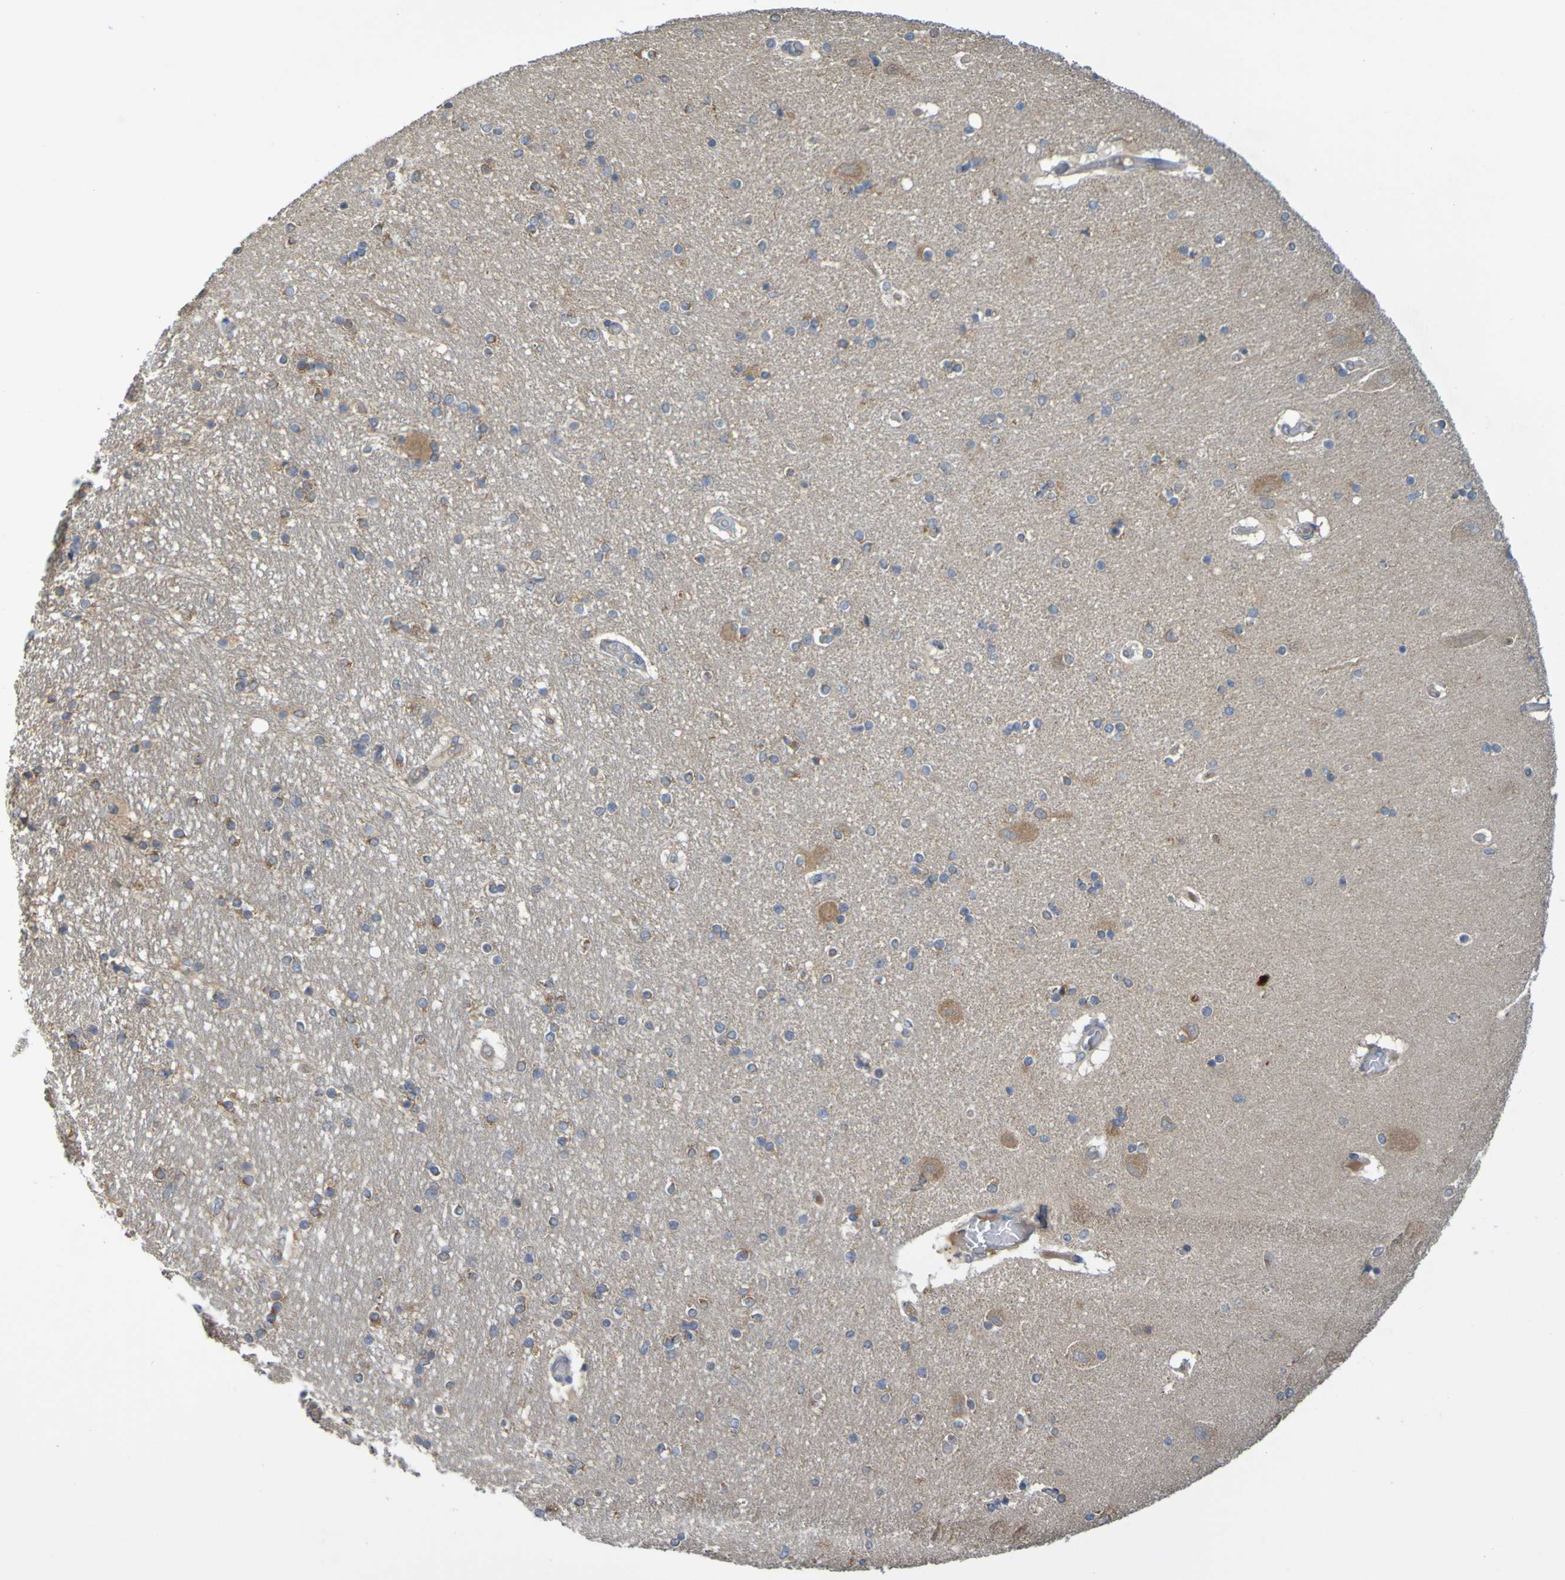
{"staining": {"intensity": "moderate", "quantity": "<25%", "location": "cytoplasmic/membranous"}, "tissue": "hippocampus", "cell_type": "Glial cells", "image_type": "normal", "snomed": [{"axis": "morphology", "description": "Normal tissue, NOS"}, {"axis": "topography", "description": "Hippocampus"}], "caption": "Immunohistochemistry (IHC) (DAB (3,3'-diaminobenzidine)) staining of benign human hippocampus demonstrates moderate cytoplasmic/membranous protein expression in approximately <25% of glial cells.", "gene": "NAV2", "patient": {"sex": "female", "age": 54}}